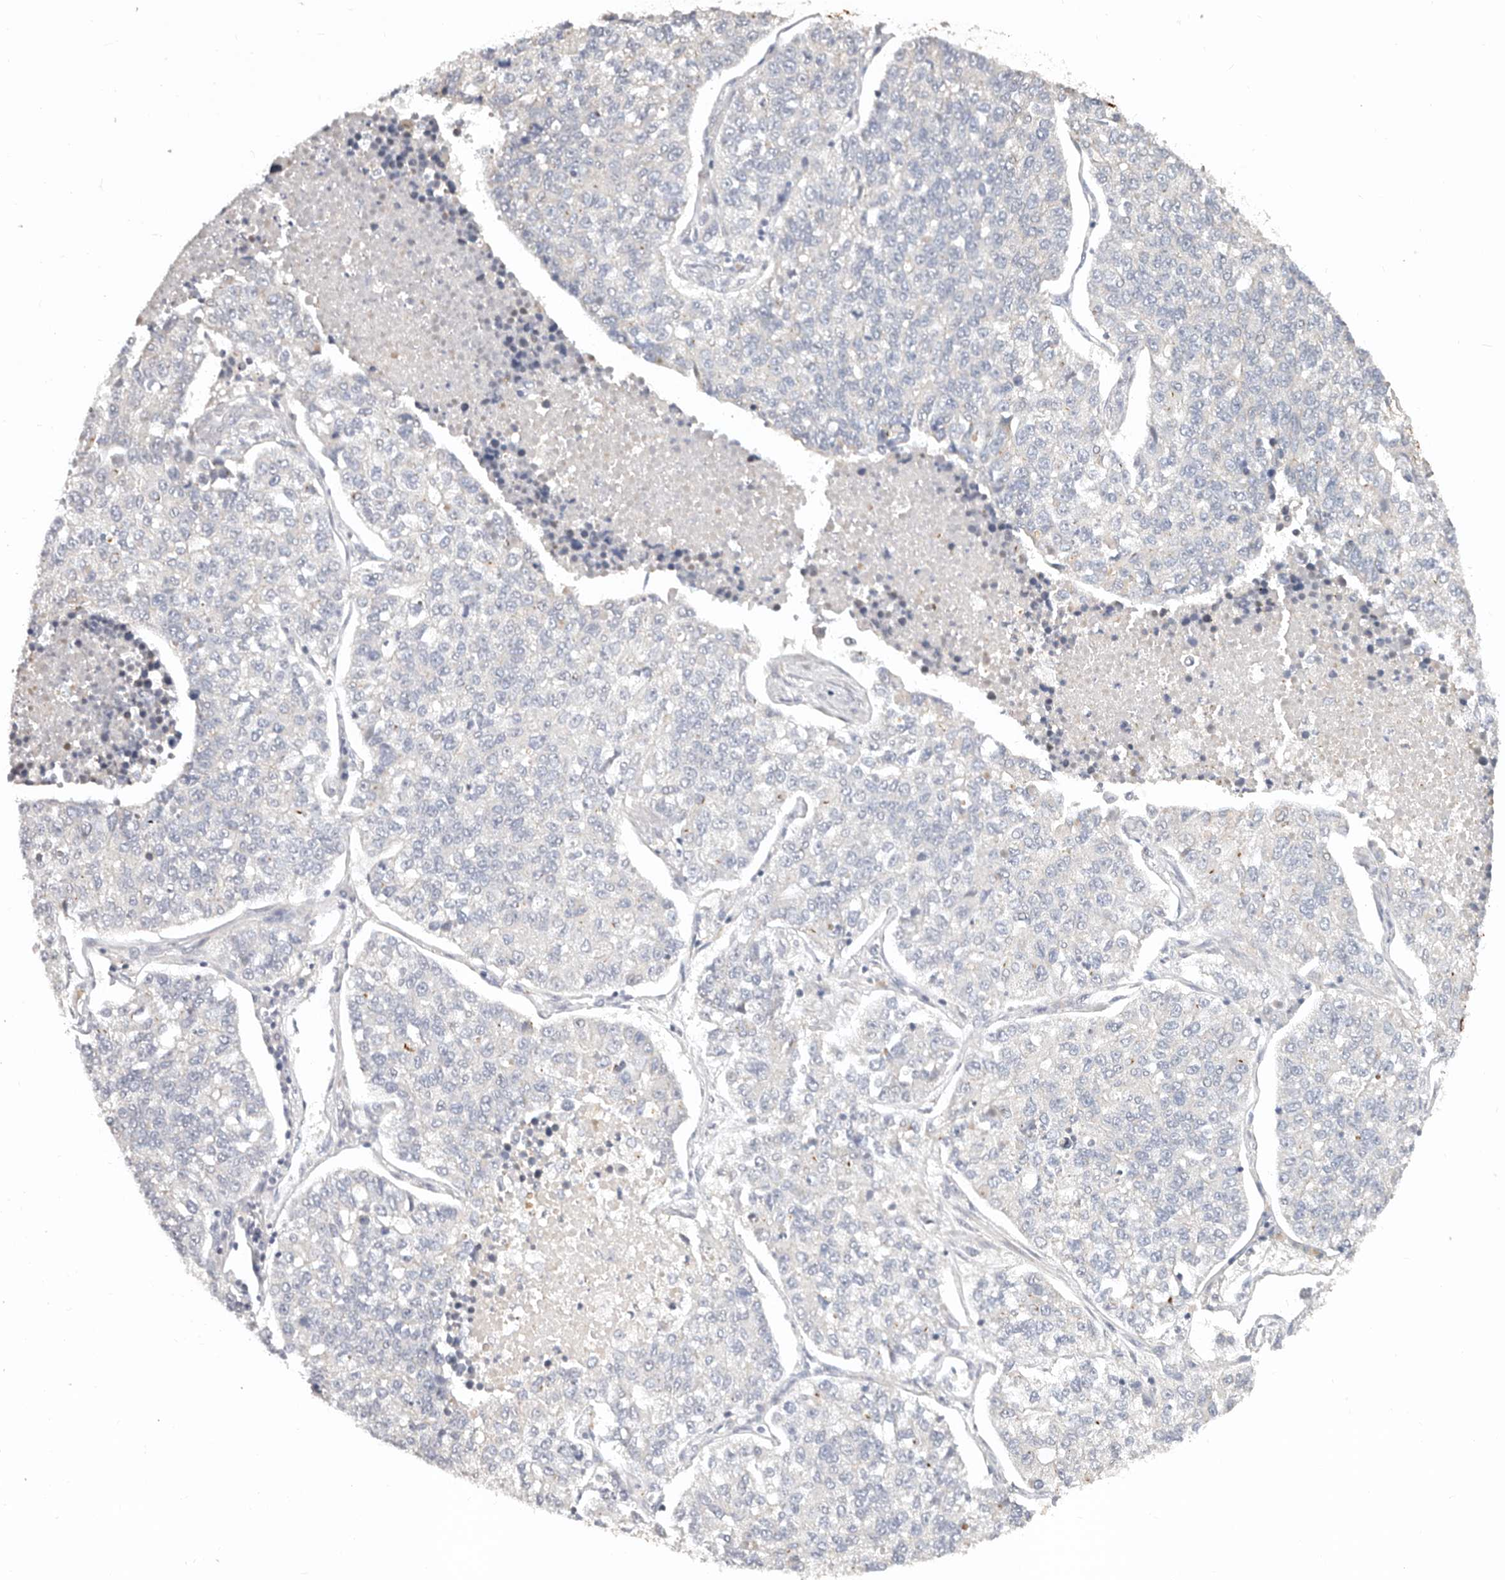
{"staining": {"intensity": "negative", "quantity": "none", "location": "none"}, "tissue": "lung cancer", "cell_type": "Tumor cells", "image_type": "cancer", "snomed": [{"axis": "morphology", "description": "Adenocarcinoma, NOS"}, {"axis": "topography", "description": "Lung"}], "caption": "Immunohistochemistry of human lung cancer exhibits no expression in tumor cells. (DAB IHC visualized using brightfield microscopy, high magnification).", "gene": "ZRANB1", "patient": {"sex": "male", "age": 49}}